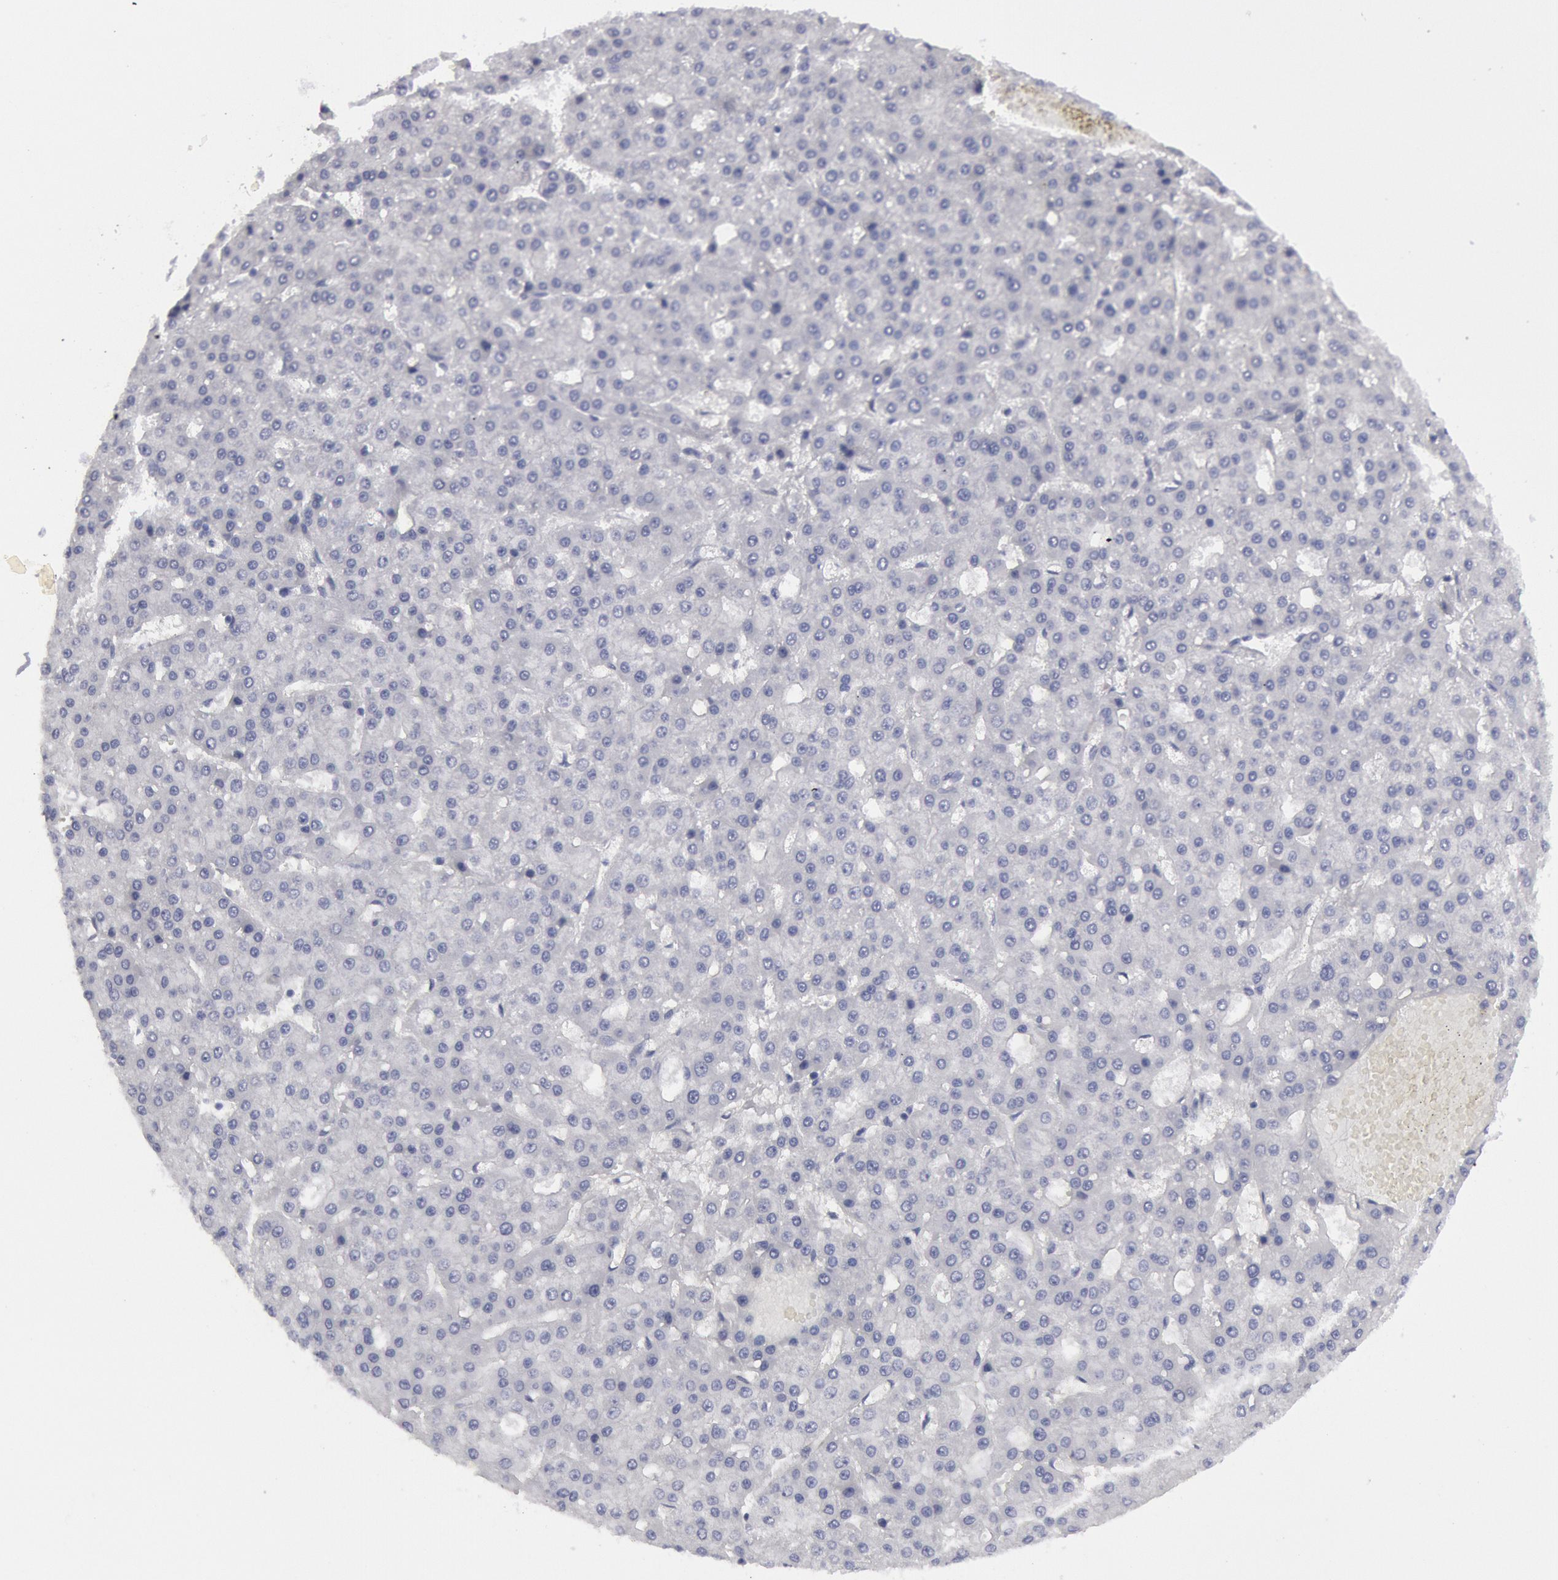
{"staining": {"intensity": "negative", "quantity": "none", "location": "none"}, "tissue": "liver cancer", "cell_type": "Tumor cells", "image_type": "cancer", "snomed": [{"axis": "morphology", "description": "Carcinoma, Hepatocellular, NOS"}, {"axis": "topography", "description": "Liver"}], "caption": "The histopathology image reveals no significant expression in tumor cells of liver cancer. (Stains: DAB IHC with hematoxylin counter stain, Microscopy: brightfield microscopy at high magnification).", "gene": "FHL1", "patient": {"sex": "male", "age": 47}}